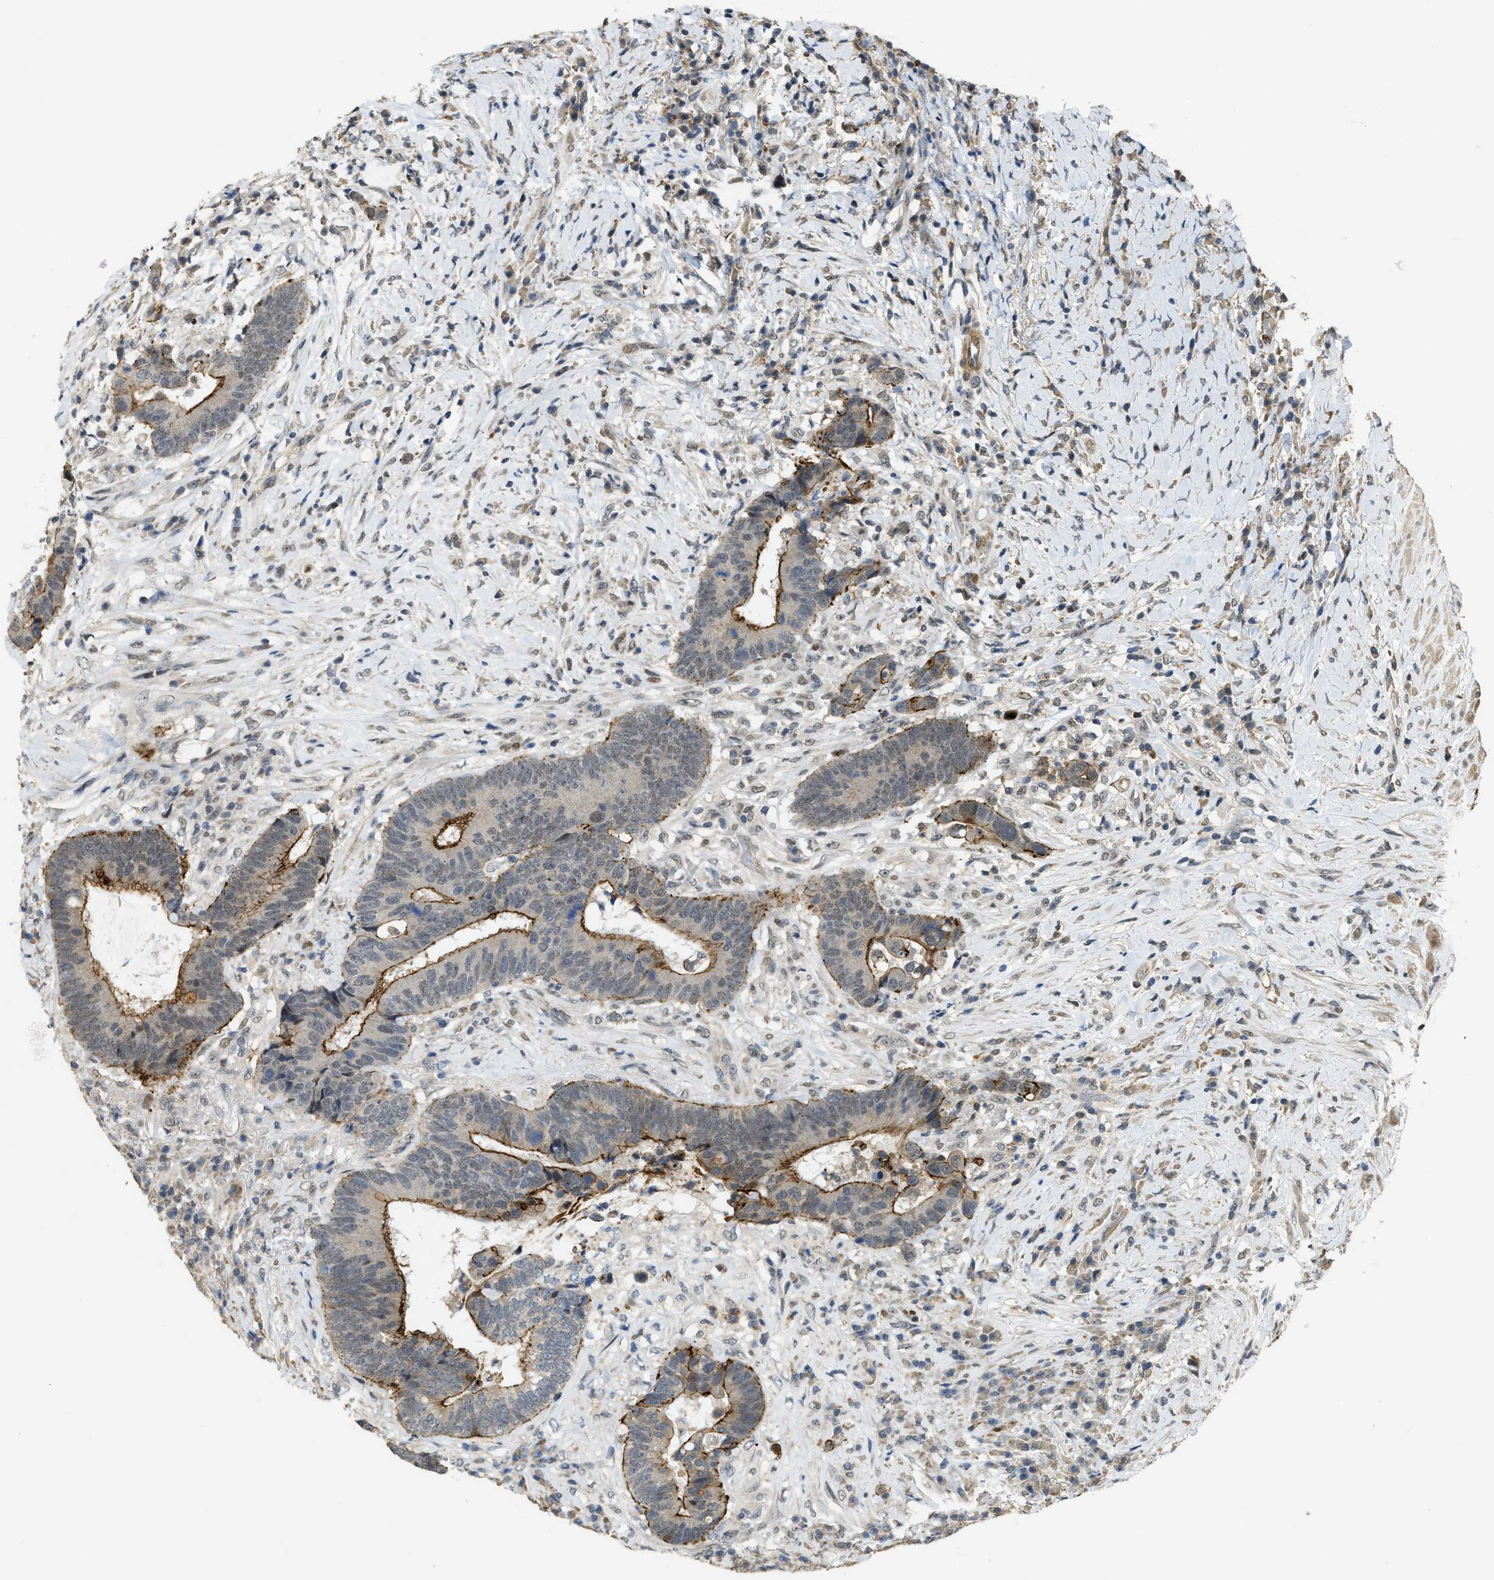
{"staining": {"intensity": "moderate", "quantity": "25%-75%", "location": "cytoplasmic/membranous"}, "tissue": "colorectal cancer", "cell_type": "Tumor cells", "image_type": "cancer", "snomed": [{"axis": "morphology", "description": "Adenocarcinoma, NOS"}, {"axis": "topography", "description": "Rectum"}], "caption": "A histopathology image of human colorectal cancer stained for a protein displays moderate cytoplasmic/membranous brown staining in tumor cells.", "gene": "DPF2", "patient": {"sex": "female", "age": 89}}